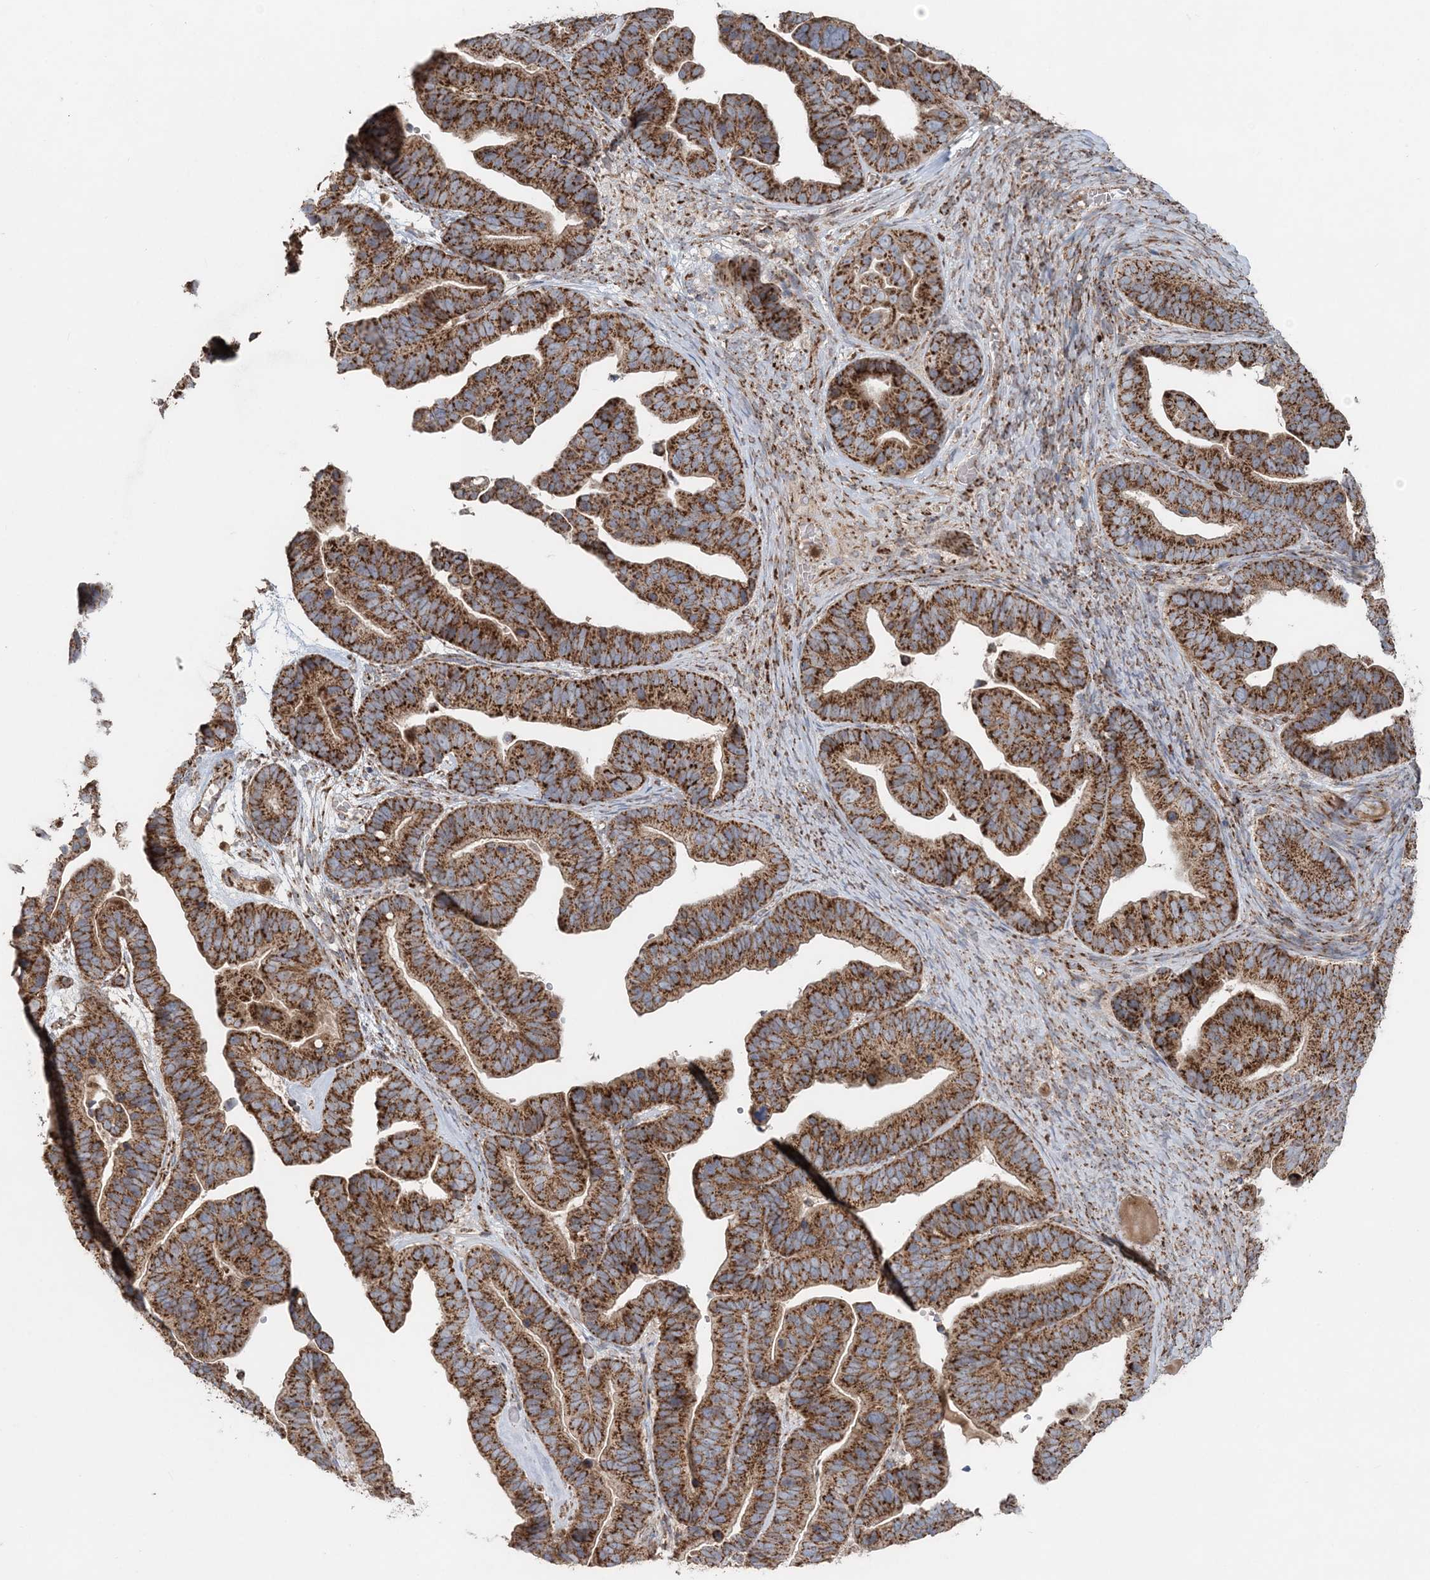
{"staining": {"intensity": "strong", "quantity": ">75%", "location": "cytoplasmic/membranous"}, "tissue": "ovarian cancer", "cell_type": "Tumor cells", "image_type": "cancer", "snomed": [{"axis": "morphology", "description": "Cystadenocarcinoma, serous, NOS"}, {"axis": "topography", "description": "Ovary"}], "caption": "Immunohistochemistry (IHC) staining of ovarian serous cystadenocarcinoma, which demonstrates high levels of strong cytoplasmic/membranous staining in about >75% of tumor cells indicating strong cytoplasmic/membranous protein staining. The staining was performed using DAB (brown) for protein detection and nuclei were counterstained in hematoxylin (blue).", "gene": "LRPPRC", "patient": {"sex": "female", "age": 56}}